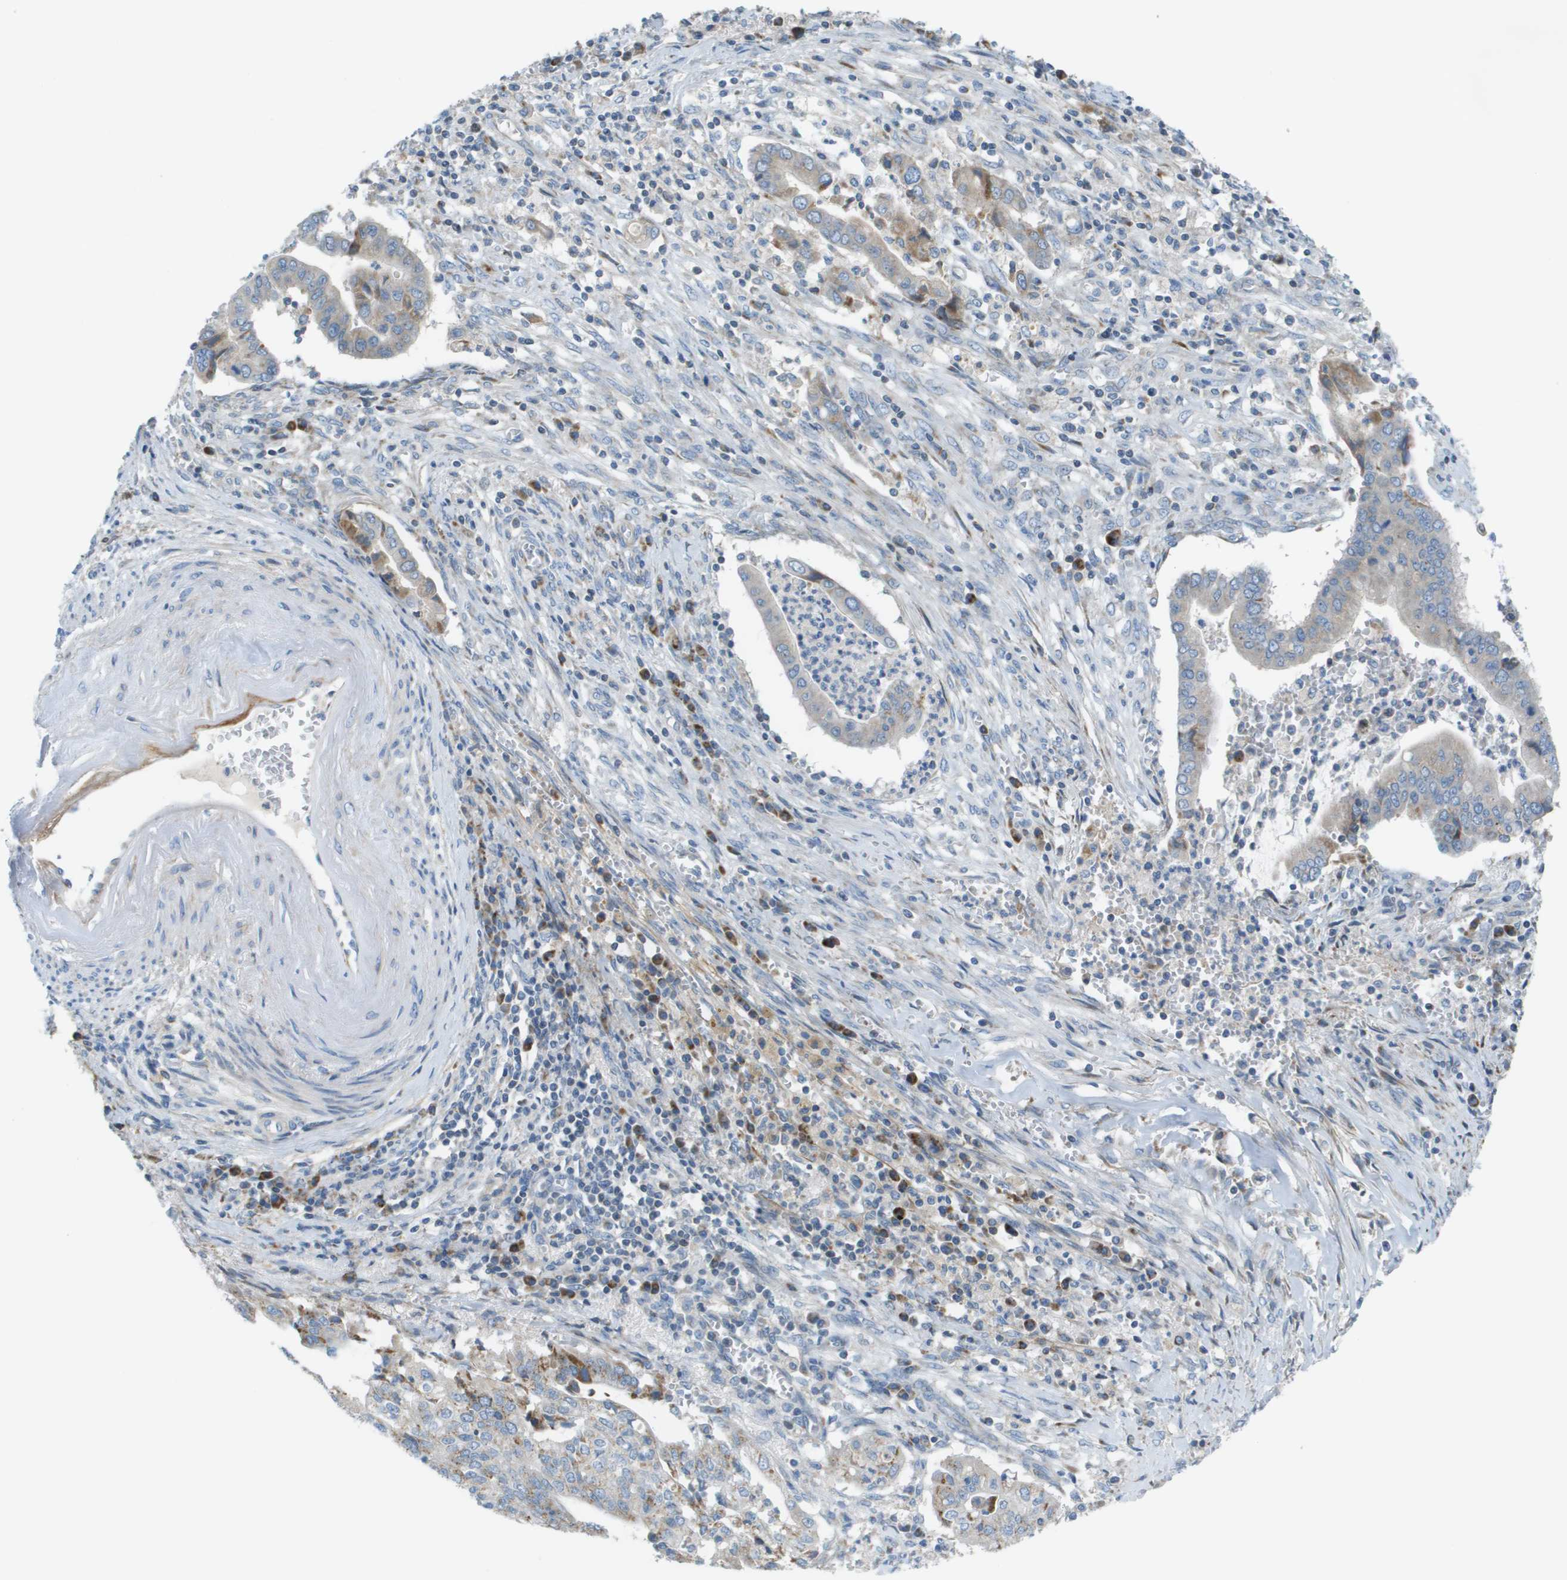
{"staining": {"intensity": "weak", "quantity": "<25%", "location": "cytoplasmic/membranous"}, "tissue": "cervical cancer", "cell_type": "Tumor cells", "image_type": "cancer", "snomed": [{"axis": "morphology", "description": "Adenocarcinoma, NOS"}, {"axis": "topography", "description": "Cervix"}], "caption": "An image of human cervical cancer (adenocarcinoma) is negative for staining in tumor cells. The staining was performed using DAB (3,3'-diaminobenzidine) to visualize the protein expression in brown, while the nuclei were stained in blue with hematoxylin (Magnification: 20x).", "gene": "GALNT6", "patient": {"sex": "female", "age": 44}}